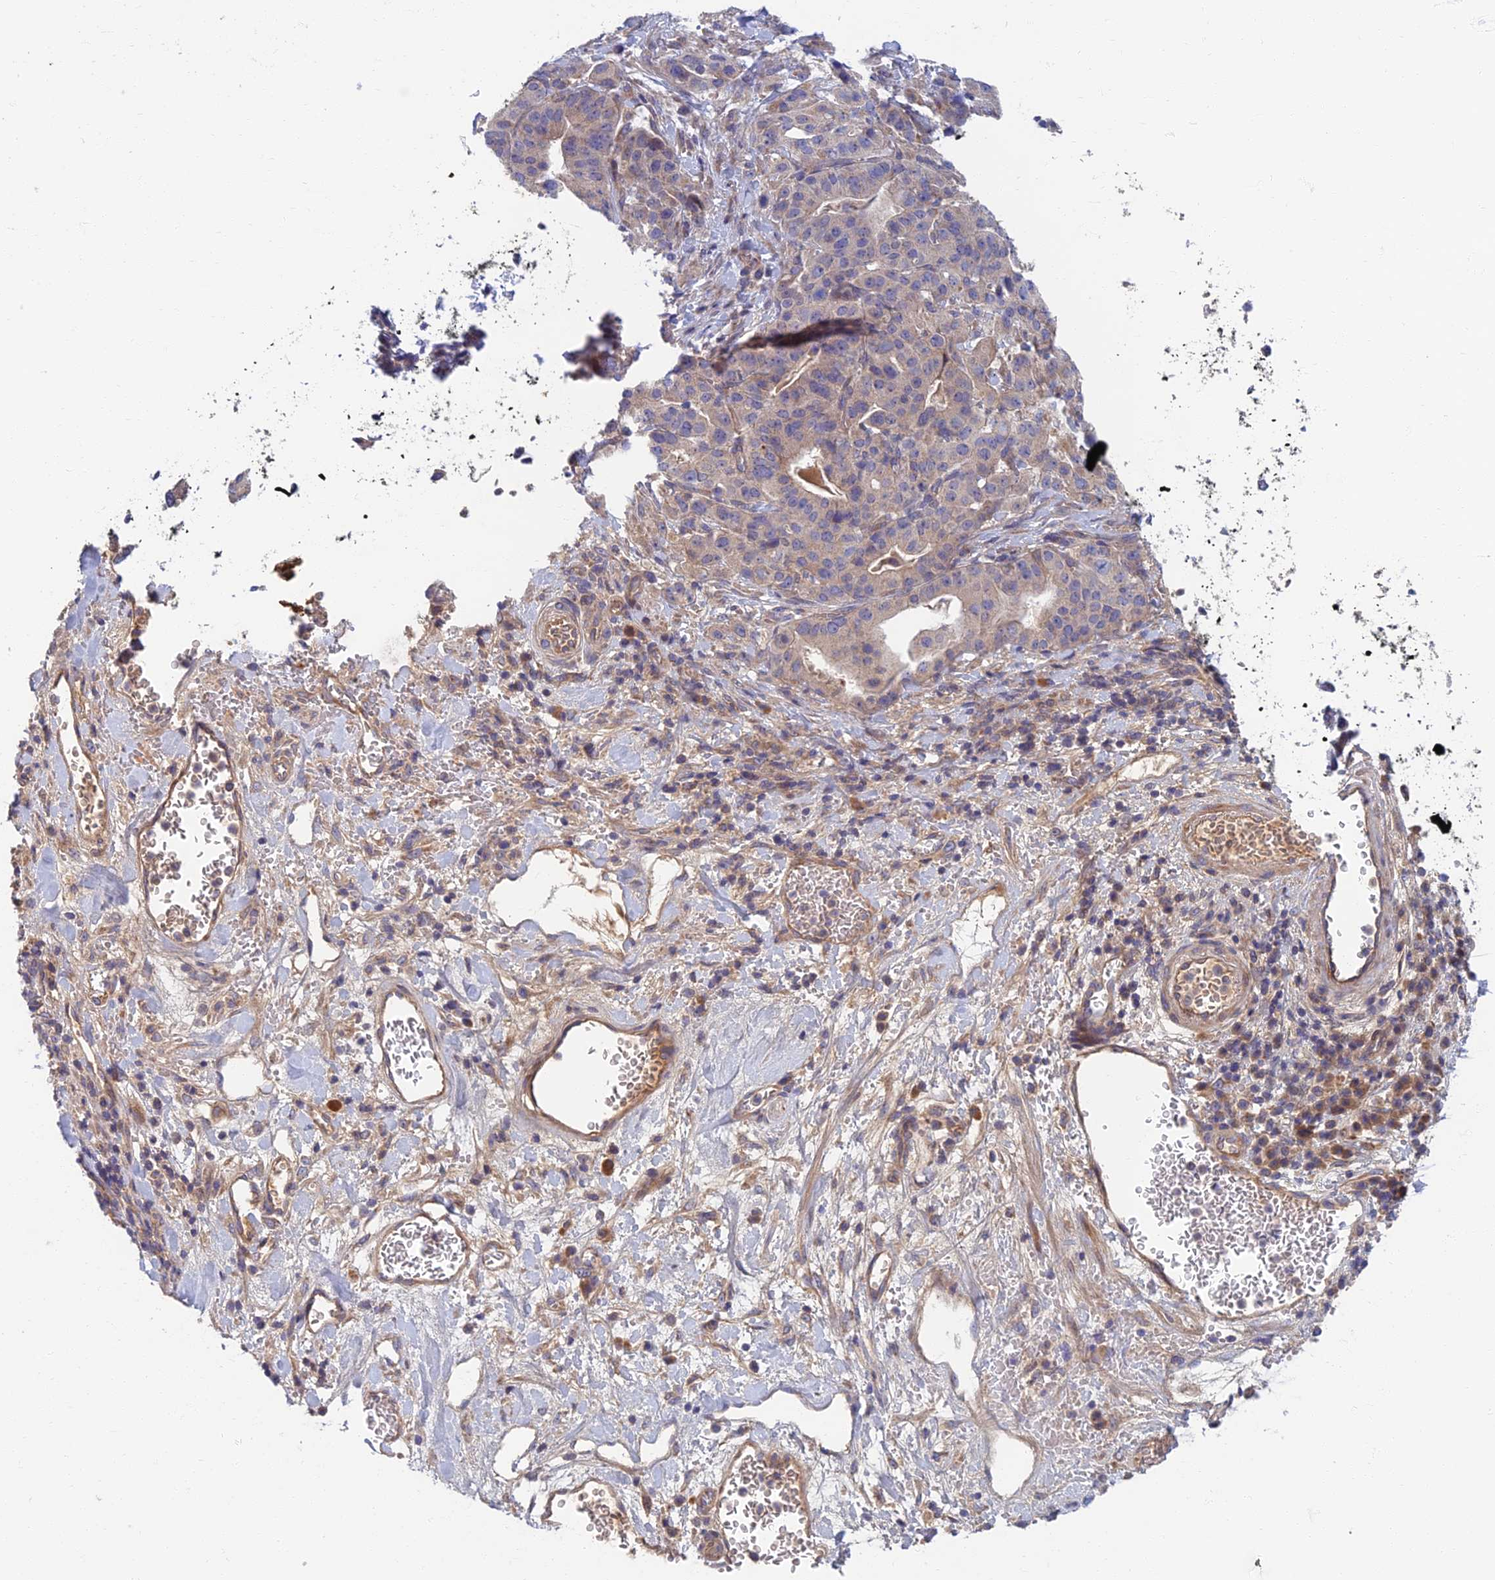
{"staining": {"intensity": "negative", "quantity": "none", "location": "none"}, "tissue": "stomach cancer", "cell_type": "Tumor cells", "image_type": "cancer", "snomed": [{"axis": "morphology", "description": "Adenocarcinoma, NOS"}, {"axis": "topography", "description": "Stomach"}], "caption": "Immunohistochemistry photomicrograph of neoplastic tissue: human stomach adenocarcinoma stained with DAB displays no significant protein positivity in tumor cells.", "gene": "SOGA1", "patient": {"sex": "male", "age": 48}}